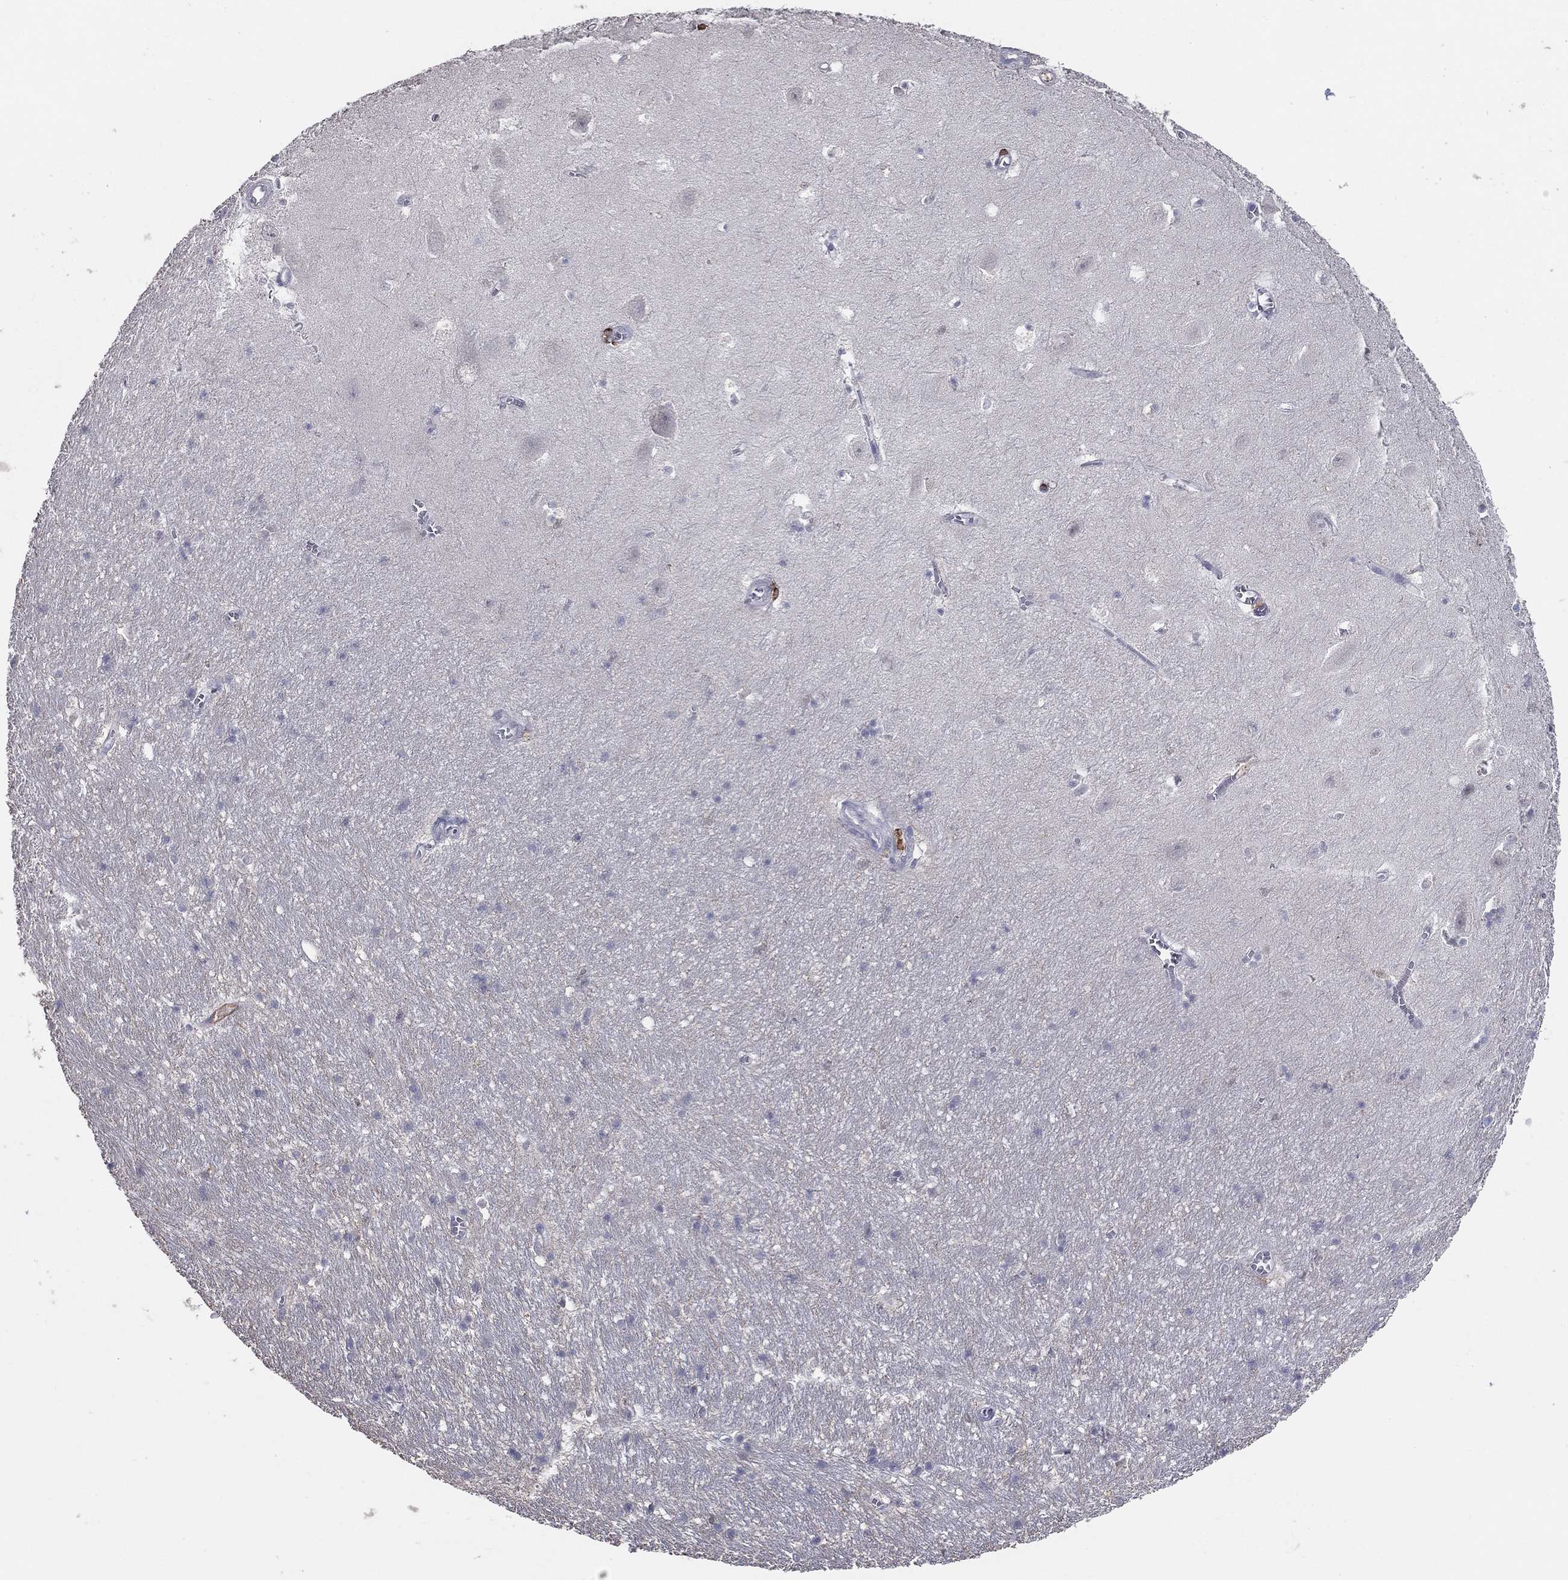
{"staining": {"intensity": "negative", "quantity": "none", "location": "none"}, "tissue": "hippocampus", "cell_type": "Glial cells", "image_type": "normal", "snomed": [{"axis": "morphology", "description": "Normal tissue, NOS"}, {"axis": "topography", "description": "Hippocampus"}], "caption": "Immunohistochemistry (IHC) histopathology image of normal hippocampus: human hippocampus stained with DAB (3,3'-diaminobenzidine) displays no significant protein positivity in glial cells.", "gene": "PSTPIP1", "patient": {"sex": "female", "age": 64}}